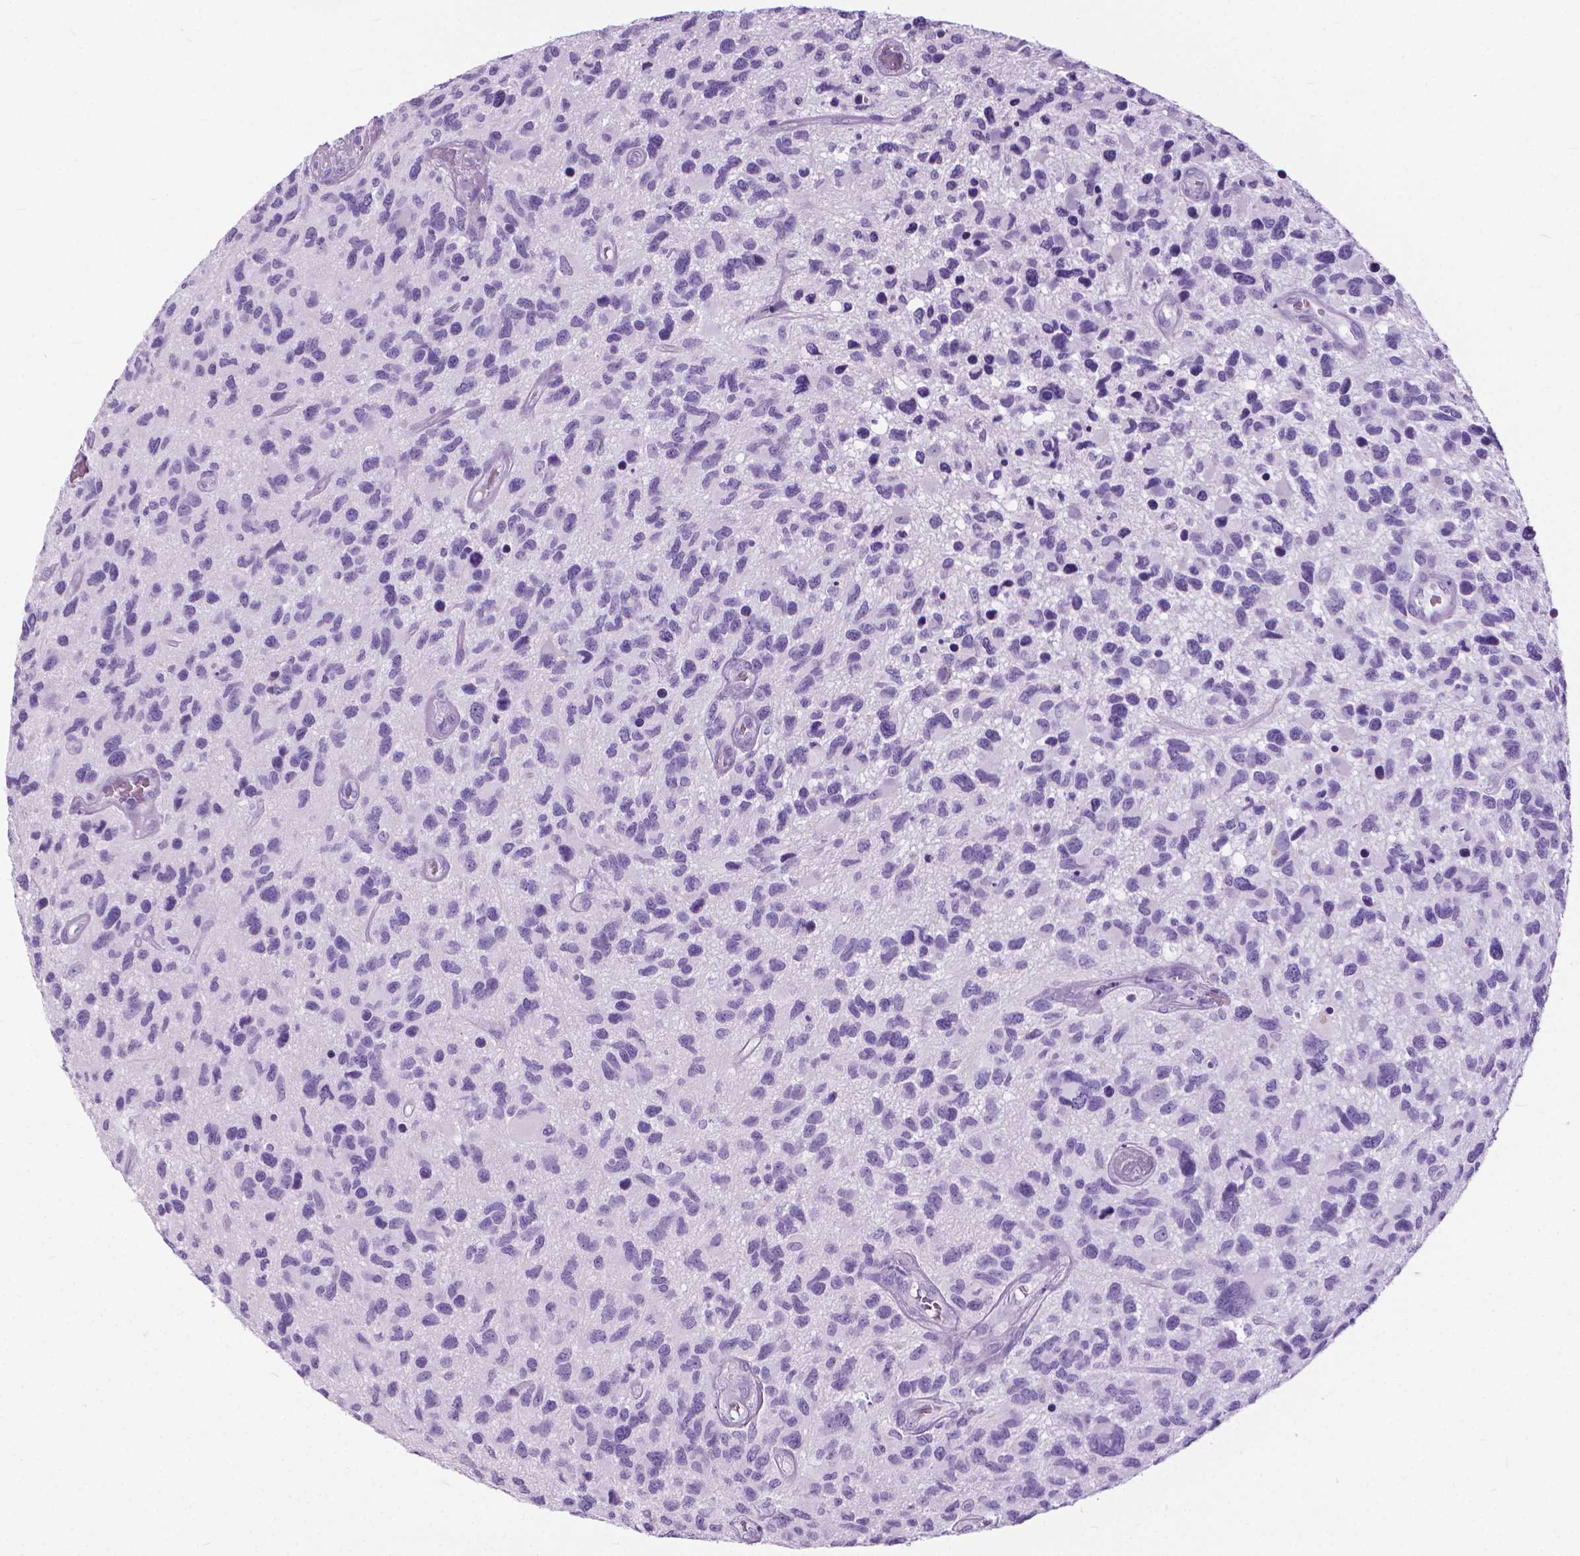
{"staining": {"intensity": "negative", "quantity": "none", "location": "none"}, "tissue": "glioma", "cell_type": "Tumor cells", "image_type": "cancer", "snomed": [{"axis": "morphology", "description": "Glioma, malignant, NOS"}, {"axis": "morphology", "description": "Glioma, malignant, High grade"}, {"axis": "topography", "description": "Brain"}], "caption": "Micrograph shows no significant protein staining in tumor cells of glioma.", "gene": "HTR2B", "patient": {"sex": "female", "age": 71}}